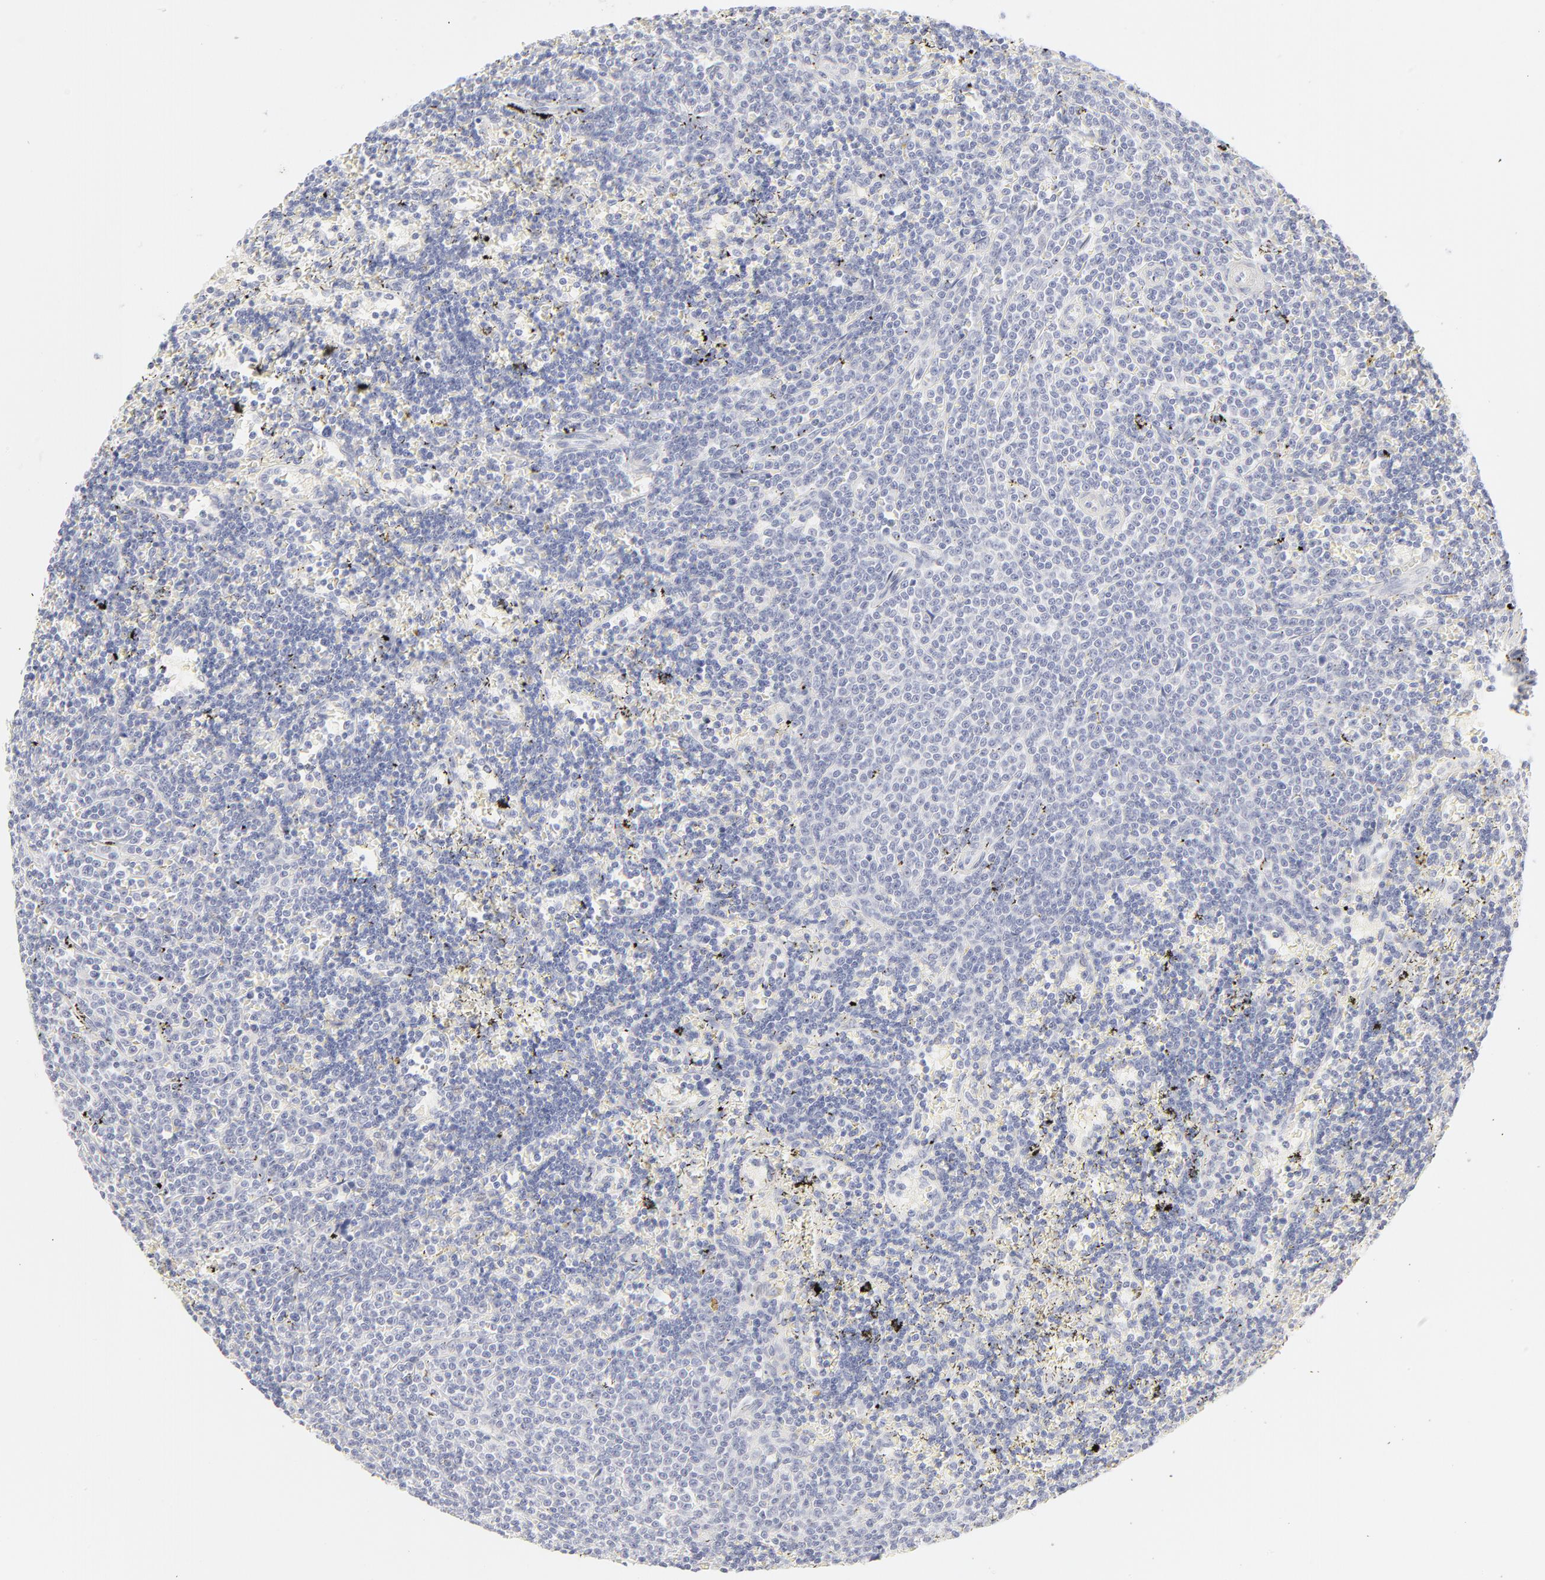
{"staining": {"intensity": "negative", "quantity": "none", "location": "none"}, "tissue": "lymphoma", "cell_type": "Tumor cells", "image_type": "cancer", "snomed": [{"axis": "morphology", "description": "Malignant lymphoma, non-Hodgkin's type, Low grade"}, {"axis": "topography", "description": "Spleen"}], "caption": "The image demonstrates no staining of tumor cells in lymphoma.", "gene": "NPNT", "patient": {"sex": "male", "age": 60}}